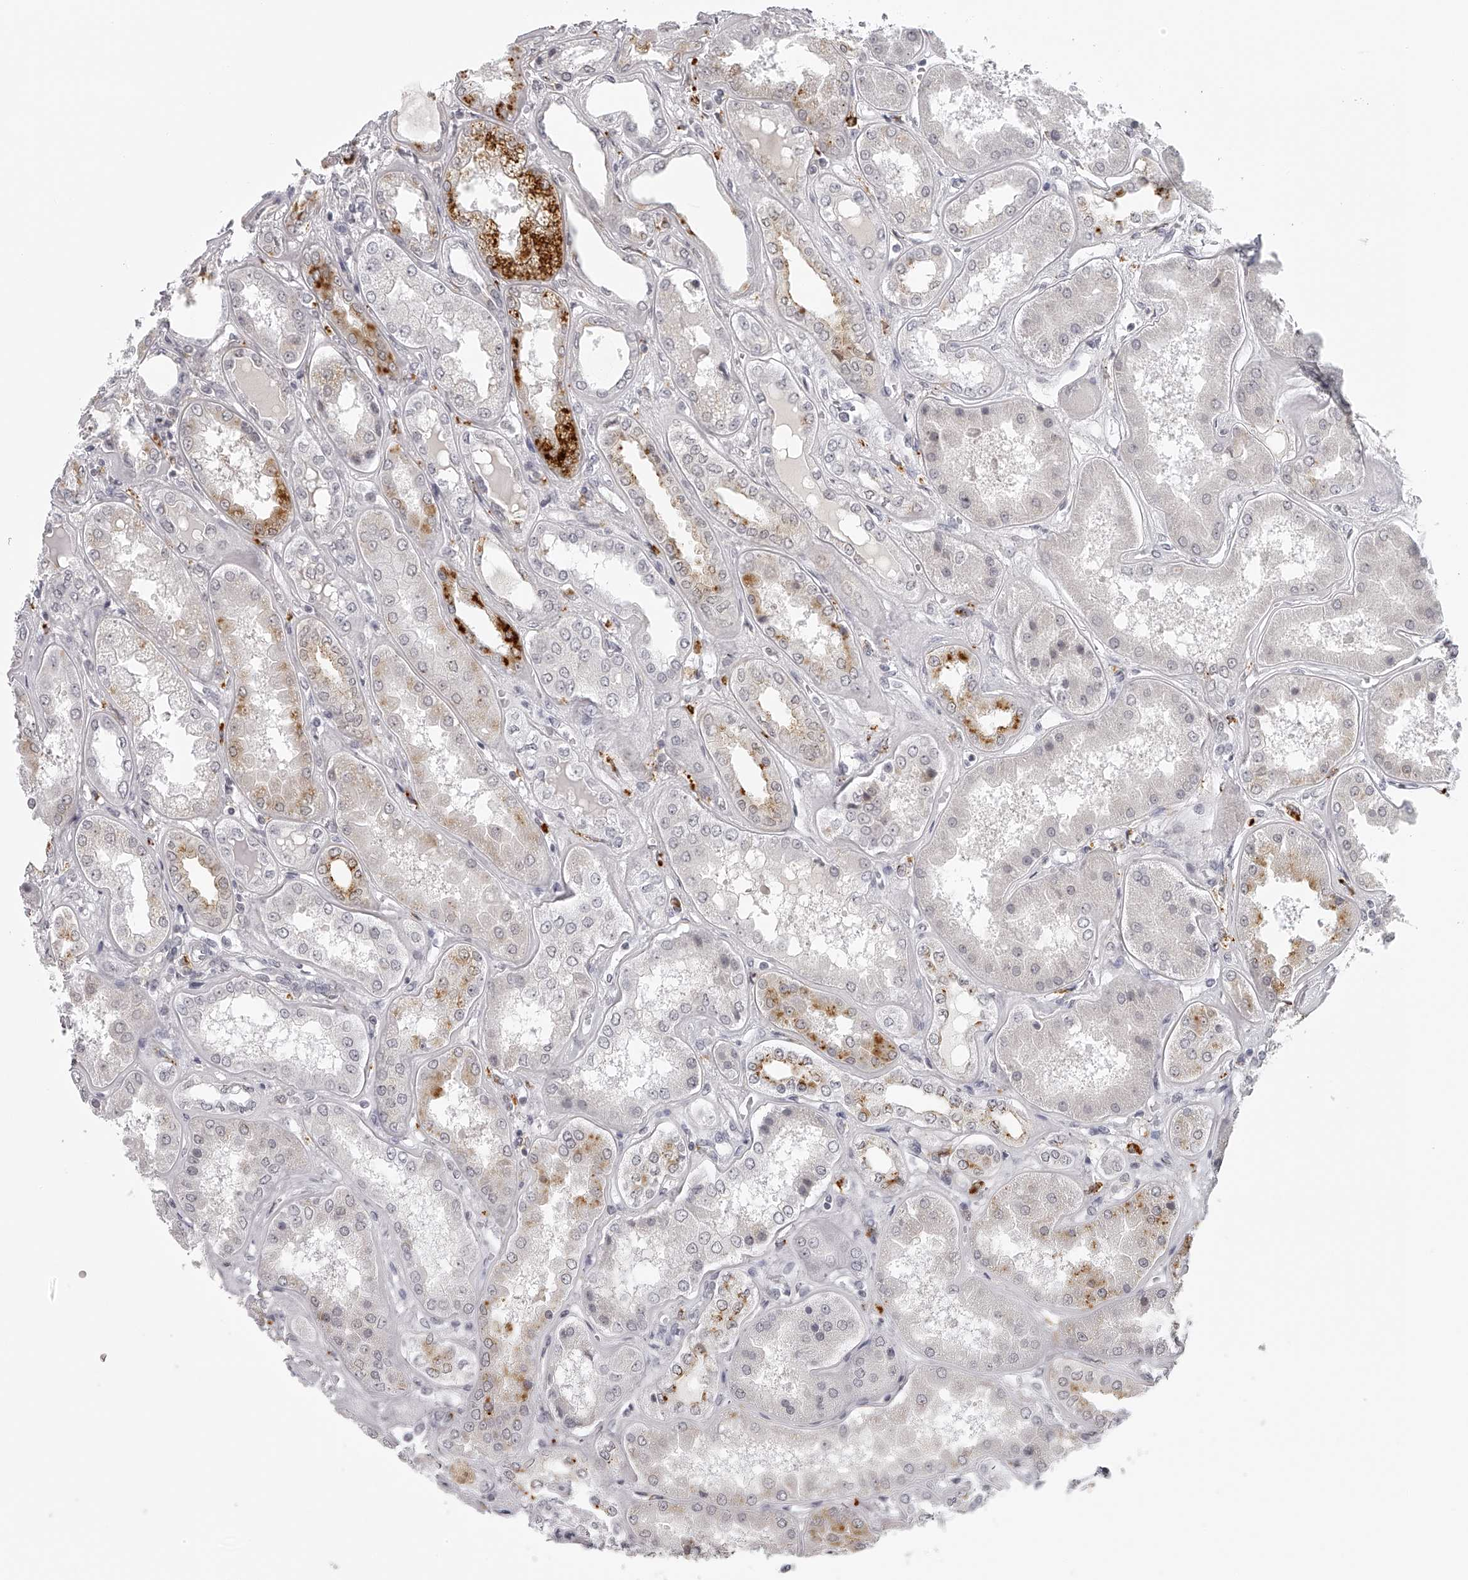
{"staining": {"intensity": "negative", "quantity": "none", "location": "none"}, "tissue": "kidney", "cell_type": "Cells in glomeruli", "image_type": "normal", "snomed": [{"axis": "morphology", "description": "Normal tissue, NOS"}, {"axis": "topography", "description": "Kidney"}], "caption": "Kidney stained for a protein using immunohistochemistry (IHC) shows no expression cells in glomeruli.", "gene": "RNF220", "patient": {"sex": "female", "age": 56}}